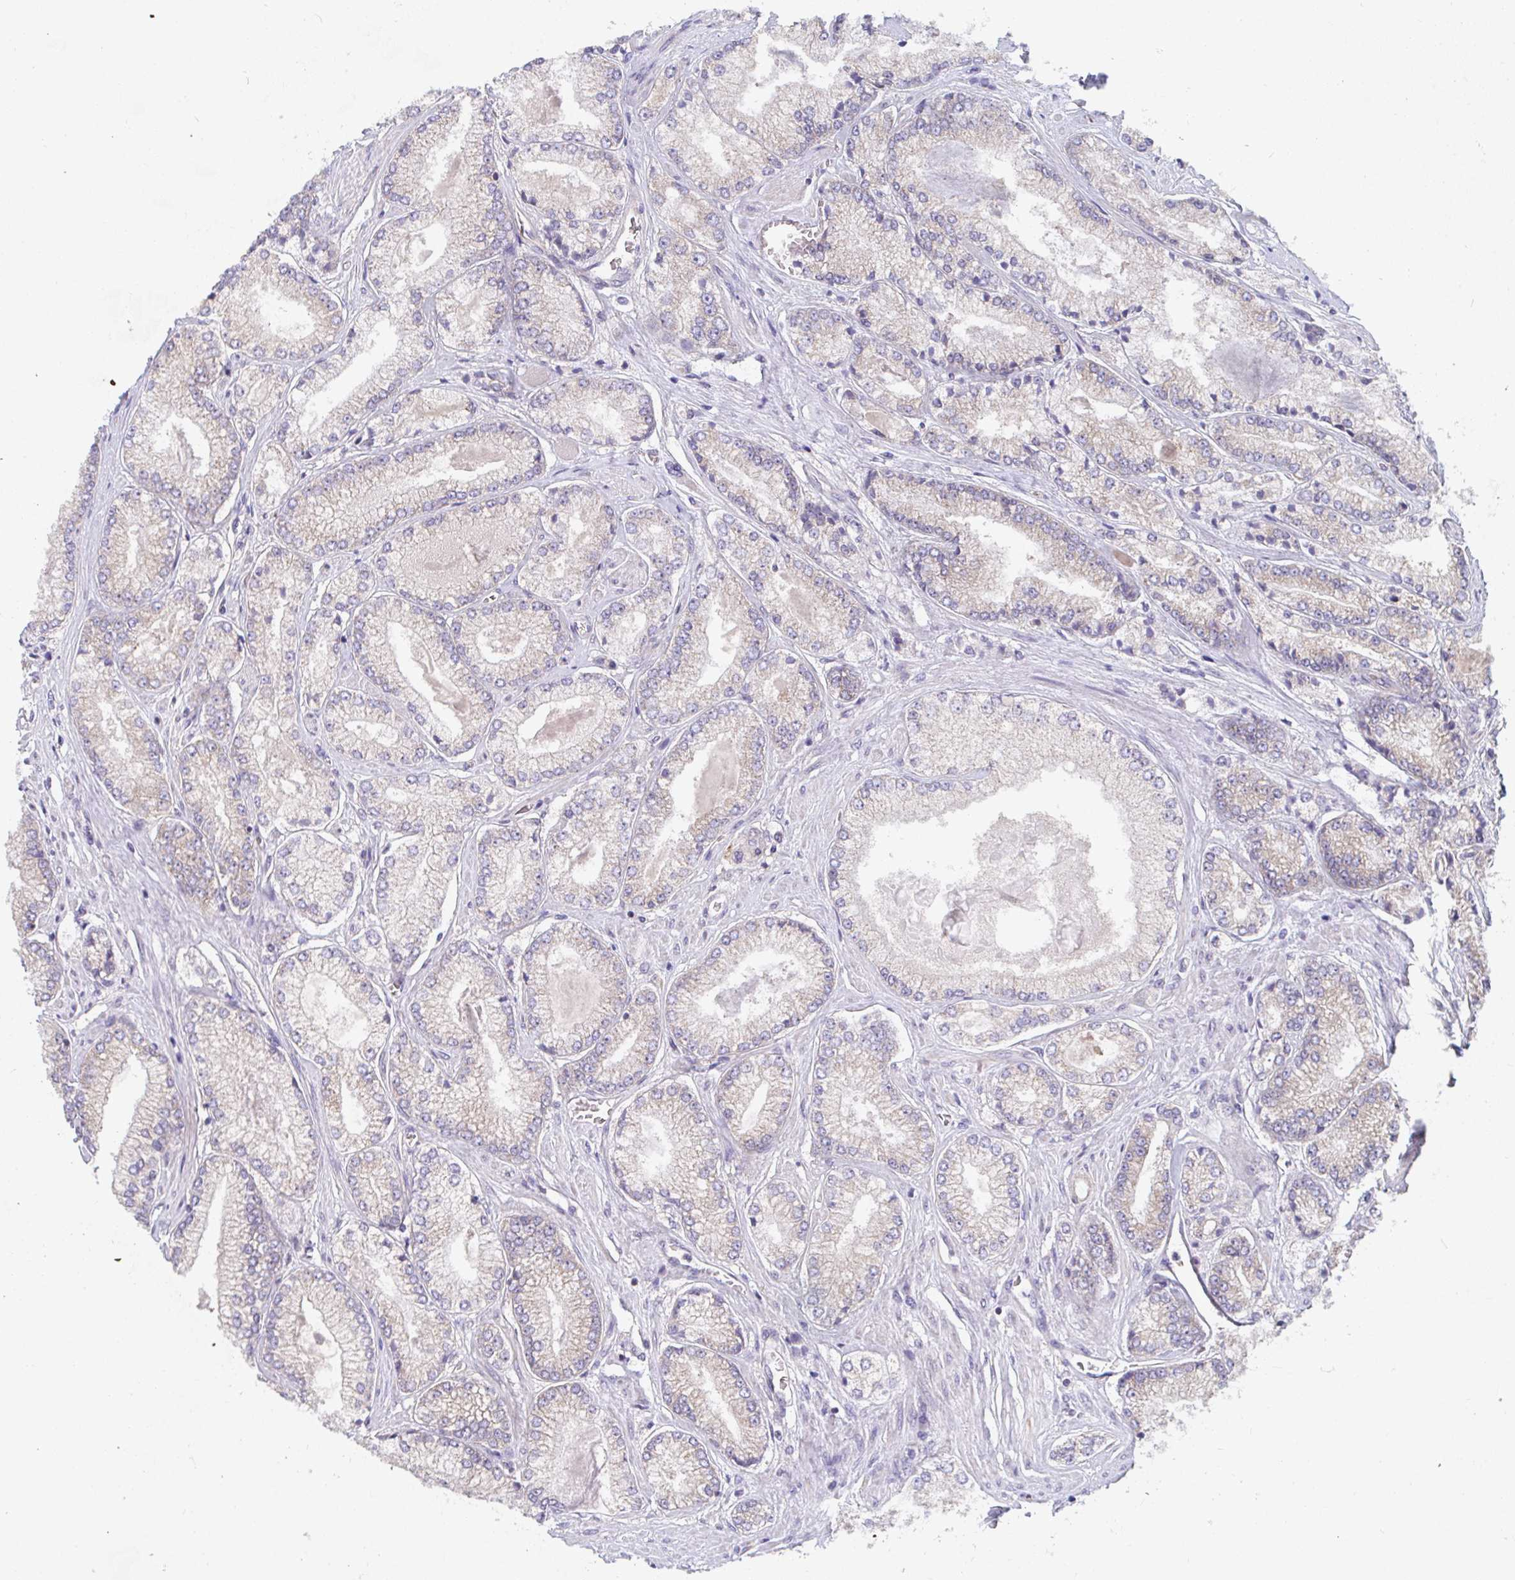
{"staining": {"intensity": "weak", "quantity": "<25%", "location": "cytoplasmic/membranous"}, "tissue": "prostate cancer", "cell_type": "Tumor cells", "image_type": "cancer", "snomed": [{"axis": "morphology", "description": "Adenocarcinoma, Low grade"}, {"axis": "topography", "description": "Prostate"}], "caption": "This is a histopathology image of immunohistochemistry staining of prostate low-grade adenocarcinoma, which shows no staining in tumor cells.", "gene": "EIF1AD", "patient": {"sex": "male", "age": 67}}